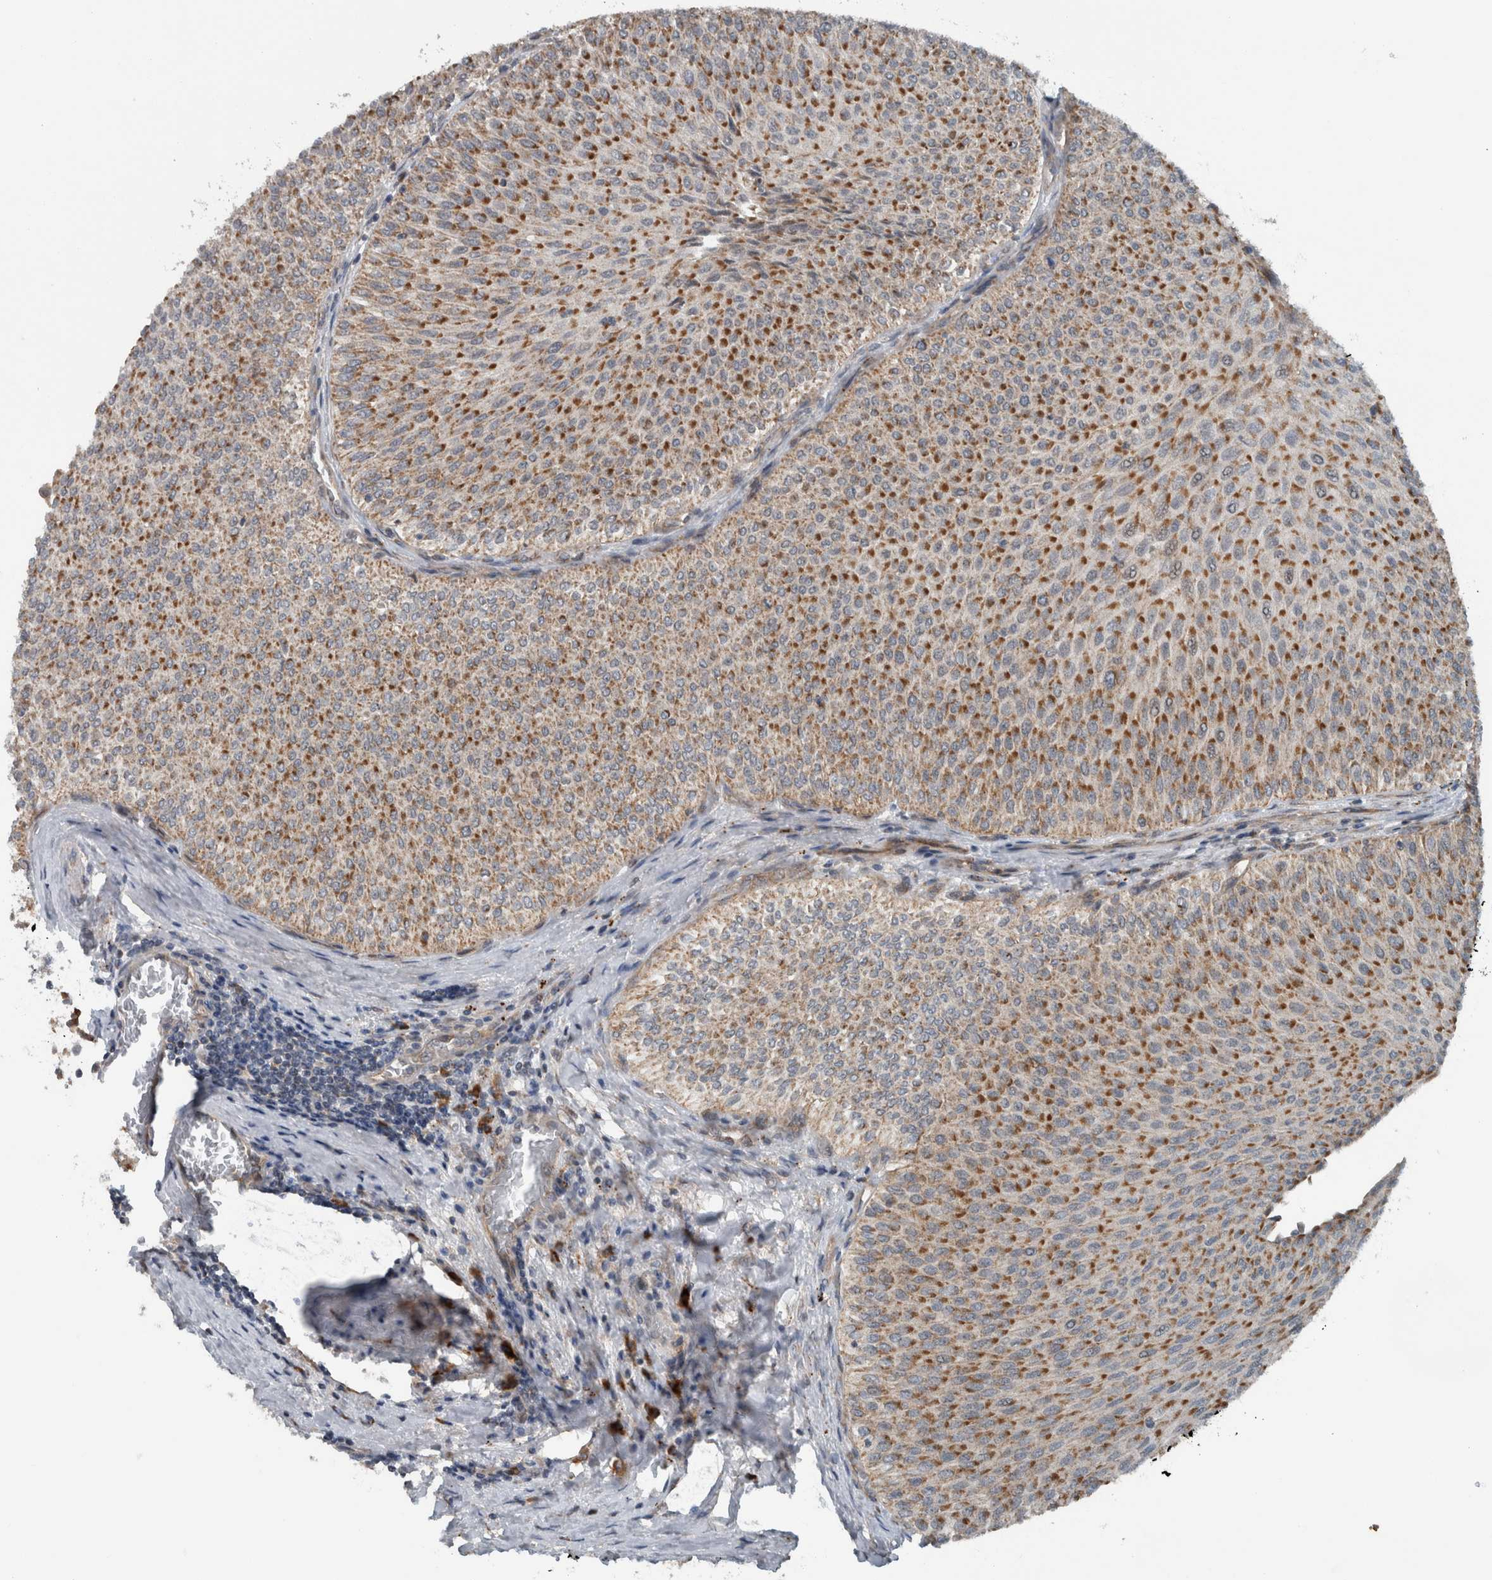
{"staining": {"intensity": "moderate", "quantity": ">75%", "location": "cytoplasmic/membranous"}, "tissue": "urothelial cancer", "cell_type": "Tumor cells", "image_type": "cancer", "snomed": [{"axis": "morphology", "description": "Urothelial carcinoma, Low grade"}, {"axis": "topography", "description": "Urinary bladder"}], "caption": "This is a micrograph of immunohistochemistry (IHC) staining of urothelial carcinoma (low-grade), which shows moderate expression in the cytoplasmic/membranous of tumor cells.", "gene": "GBA2", "patient": {"sex": "male", "age": 78}}